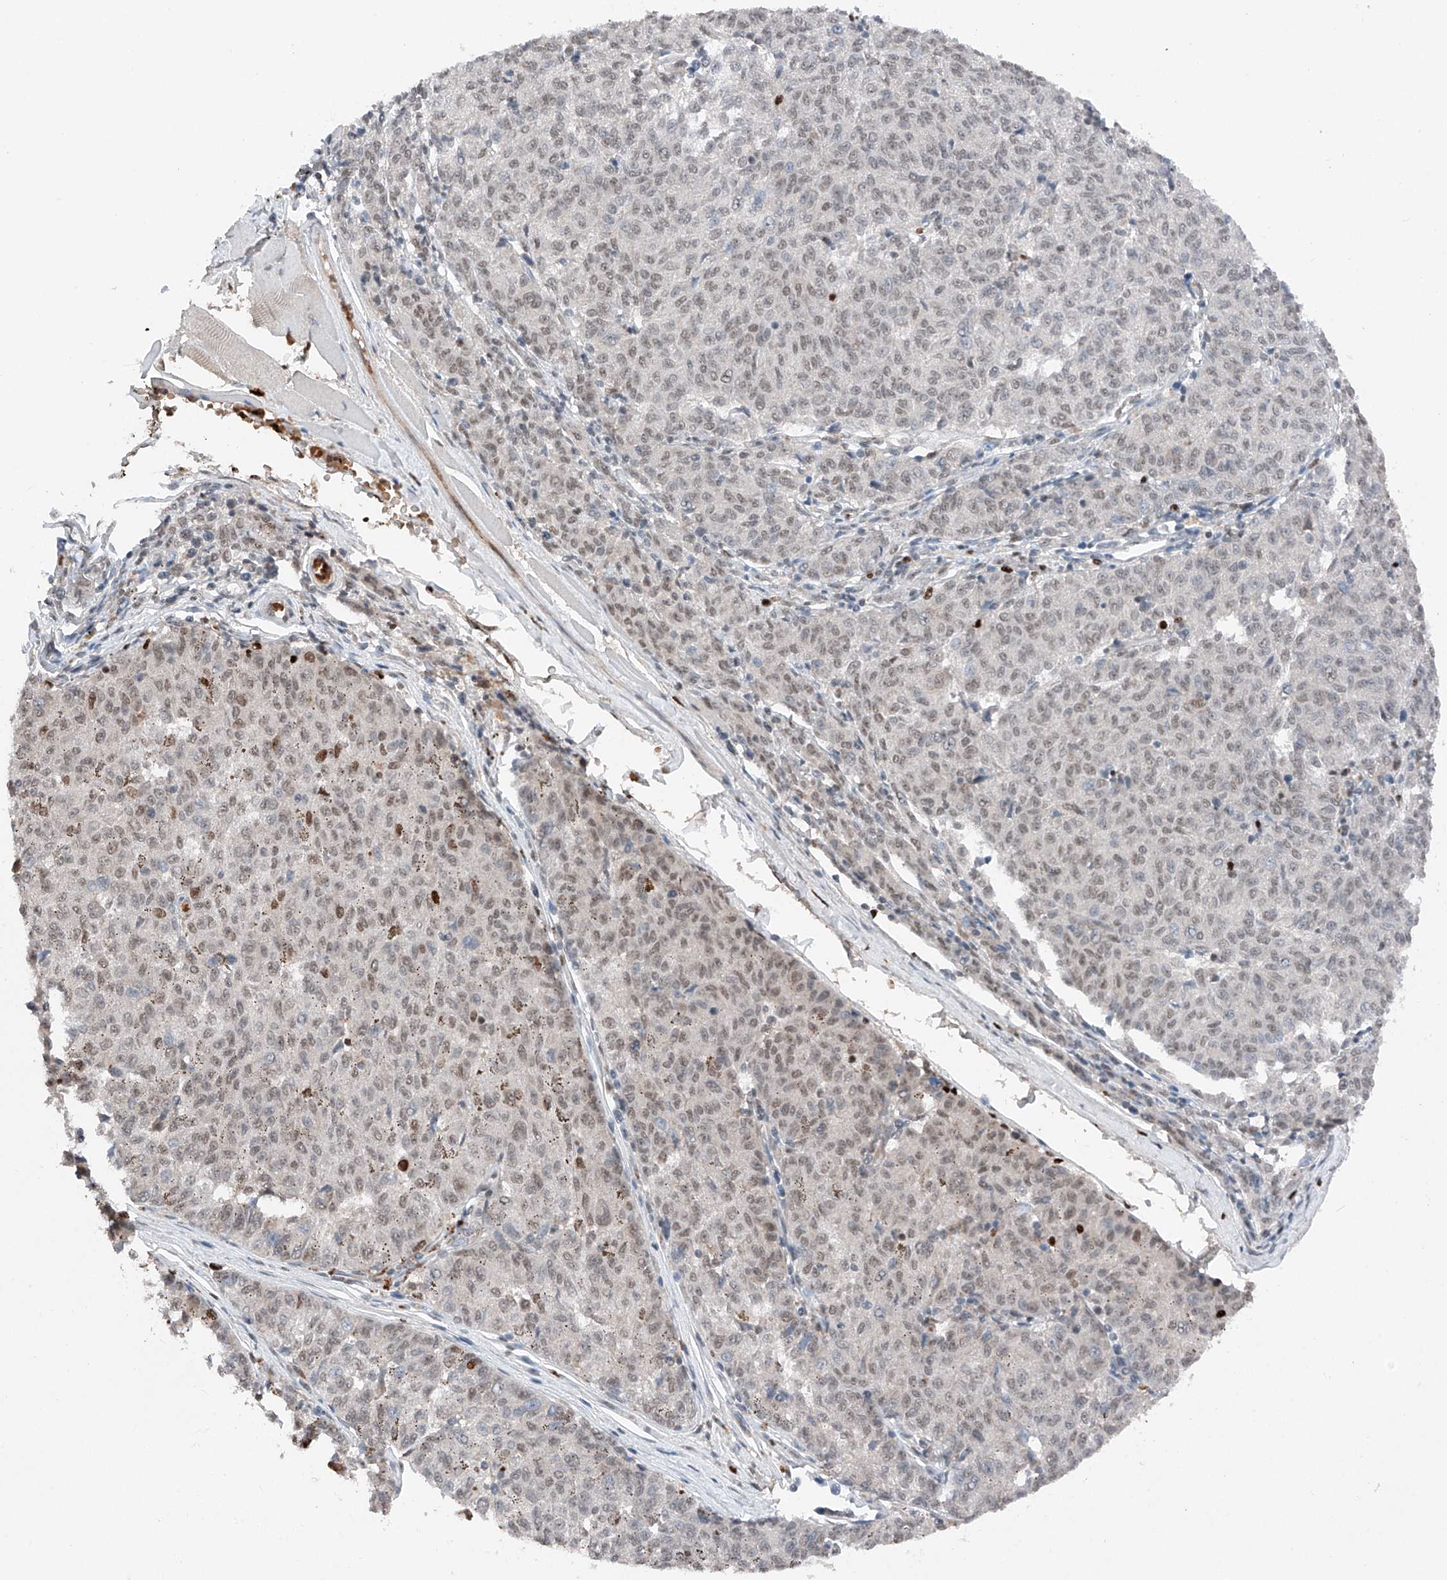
{"staining": {"intensity": "weak", "quantity": "25%-75%", "location": "nuclear"}, "tissue": "melanoma", "cell_type": "Tumor cells", "image_type": "cancer", "snomed": [{"axis": "morphology", "description": "Malignant melanoma, NOS"}, {"axis": "topography", "description": "Skin"}], "caption": "About 25%-75% of tumor cells in human melanoma display weak nuclear protein staining as visualized by brown immunohistochemical staining.", "gene": "TBX4", "patient": {"sex": "female", "age": 72}}